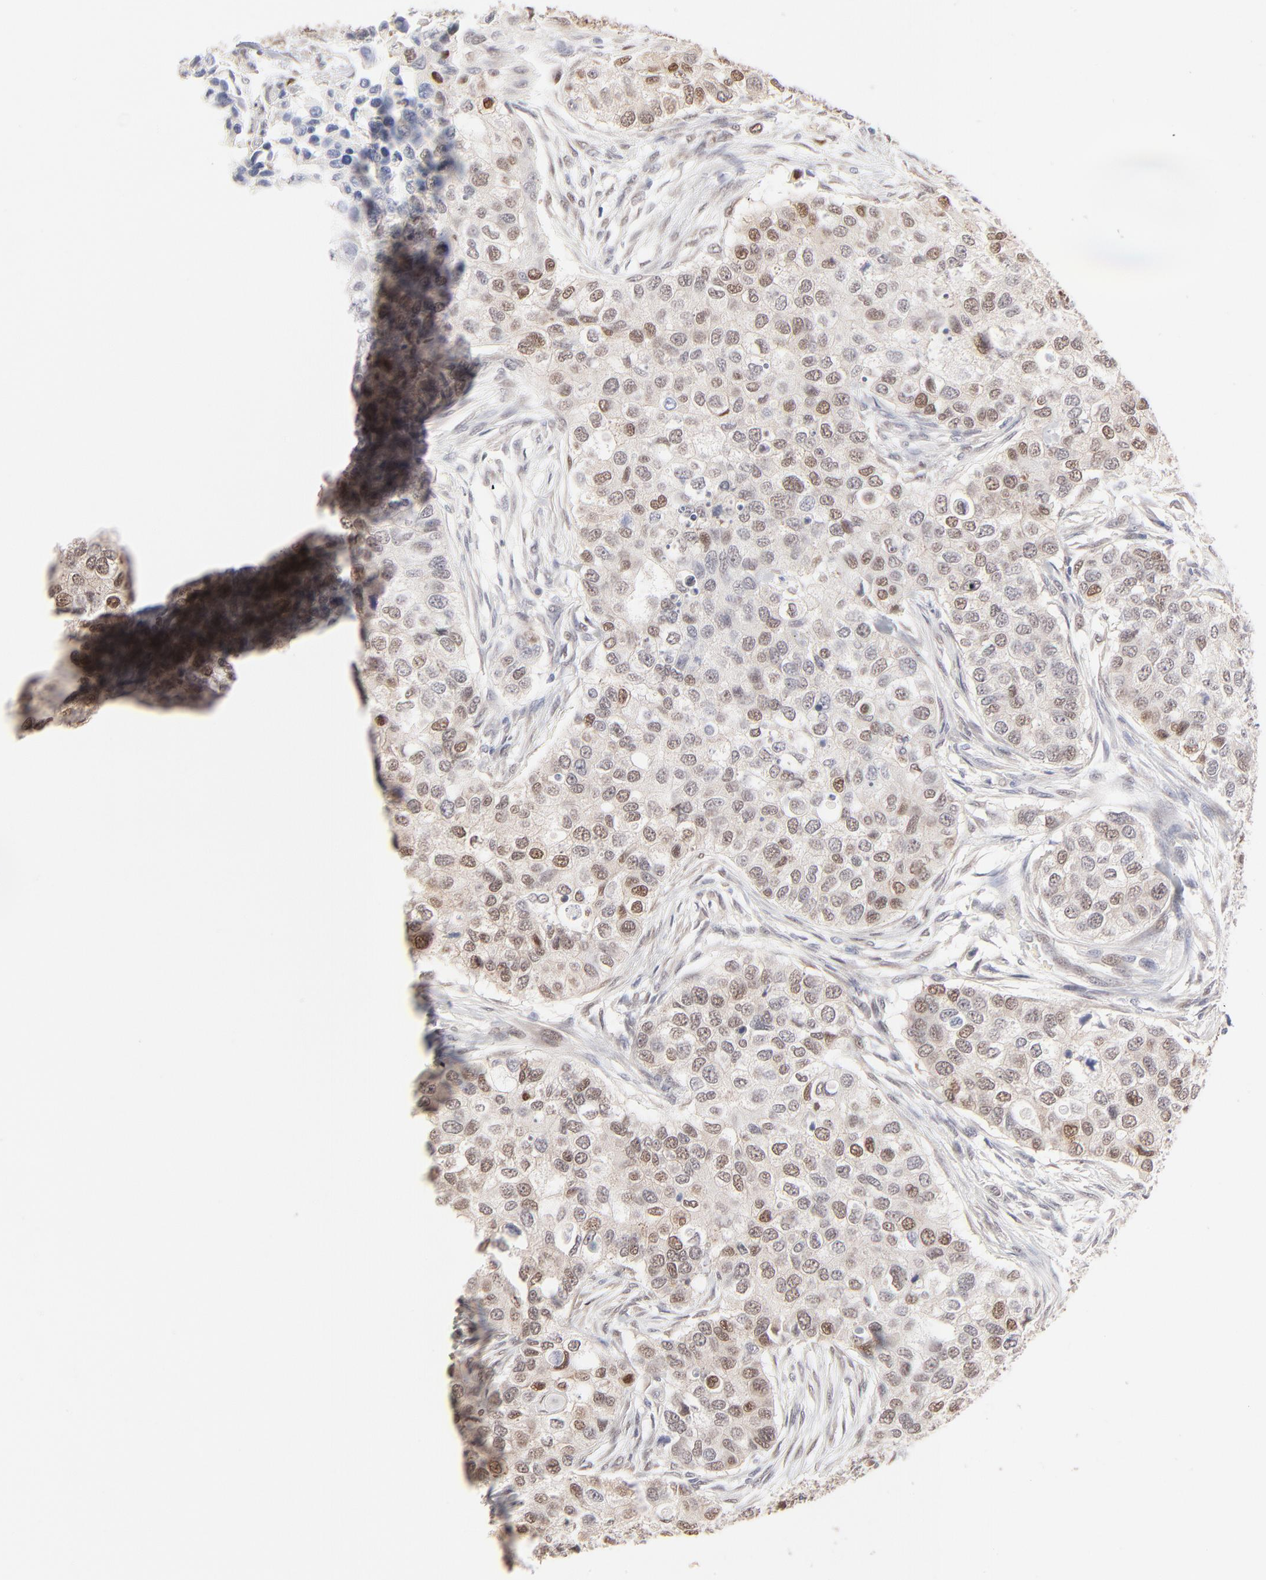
{"staining": {"intensity": "moderate", "quantity": ">75%", "location": "nuclear"}, "tissue": "breast cancer", "cell_type": "Tumor cells", "image_type": "cancer", "snomed": [{"axis": "morphology", "description": "Normal tissue, NOS"}, {"axis": "morphology", "description": "Duct carcinoma"}, {"axis": "topography", "description": "Breast"}], "caption": "Brown immunohistochemical staining in human breast cancer (intraductal carcinoma) exhibits moderate nuclear staining in about >75% of tumor cells. Immunohistochemistry (ihc) stains the protein in brown and the nuclei are stained blue.", "gene": "RBM3", "patient": {"sex": "female", "age": 49}}